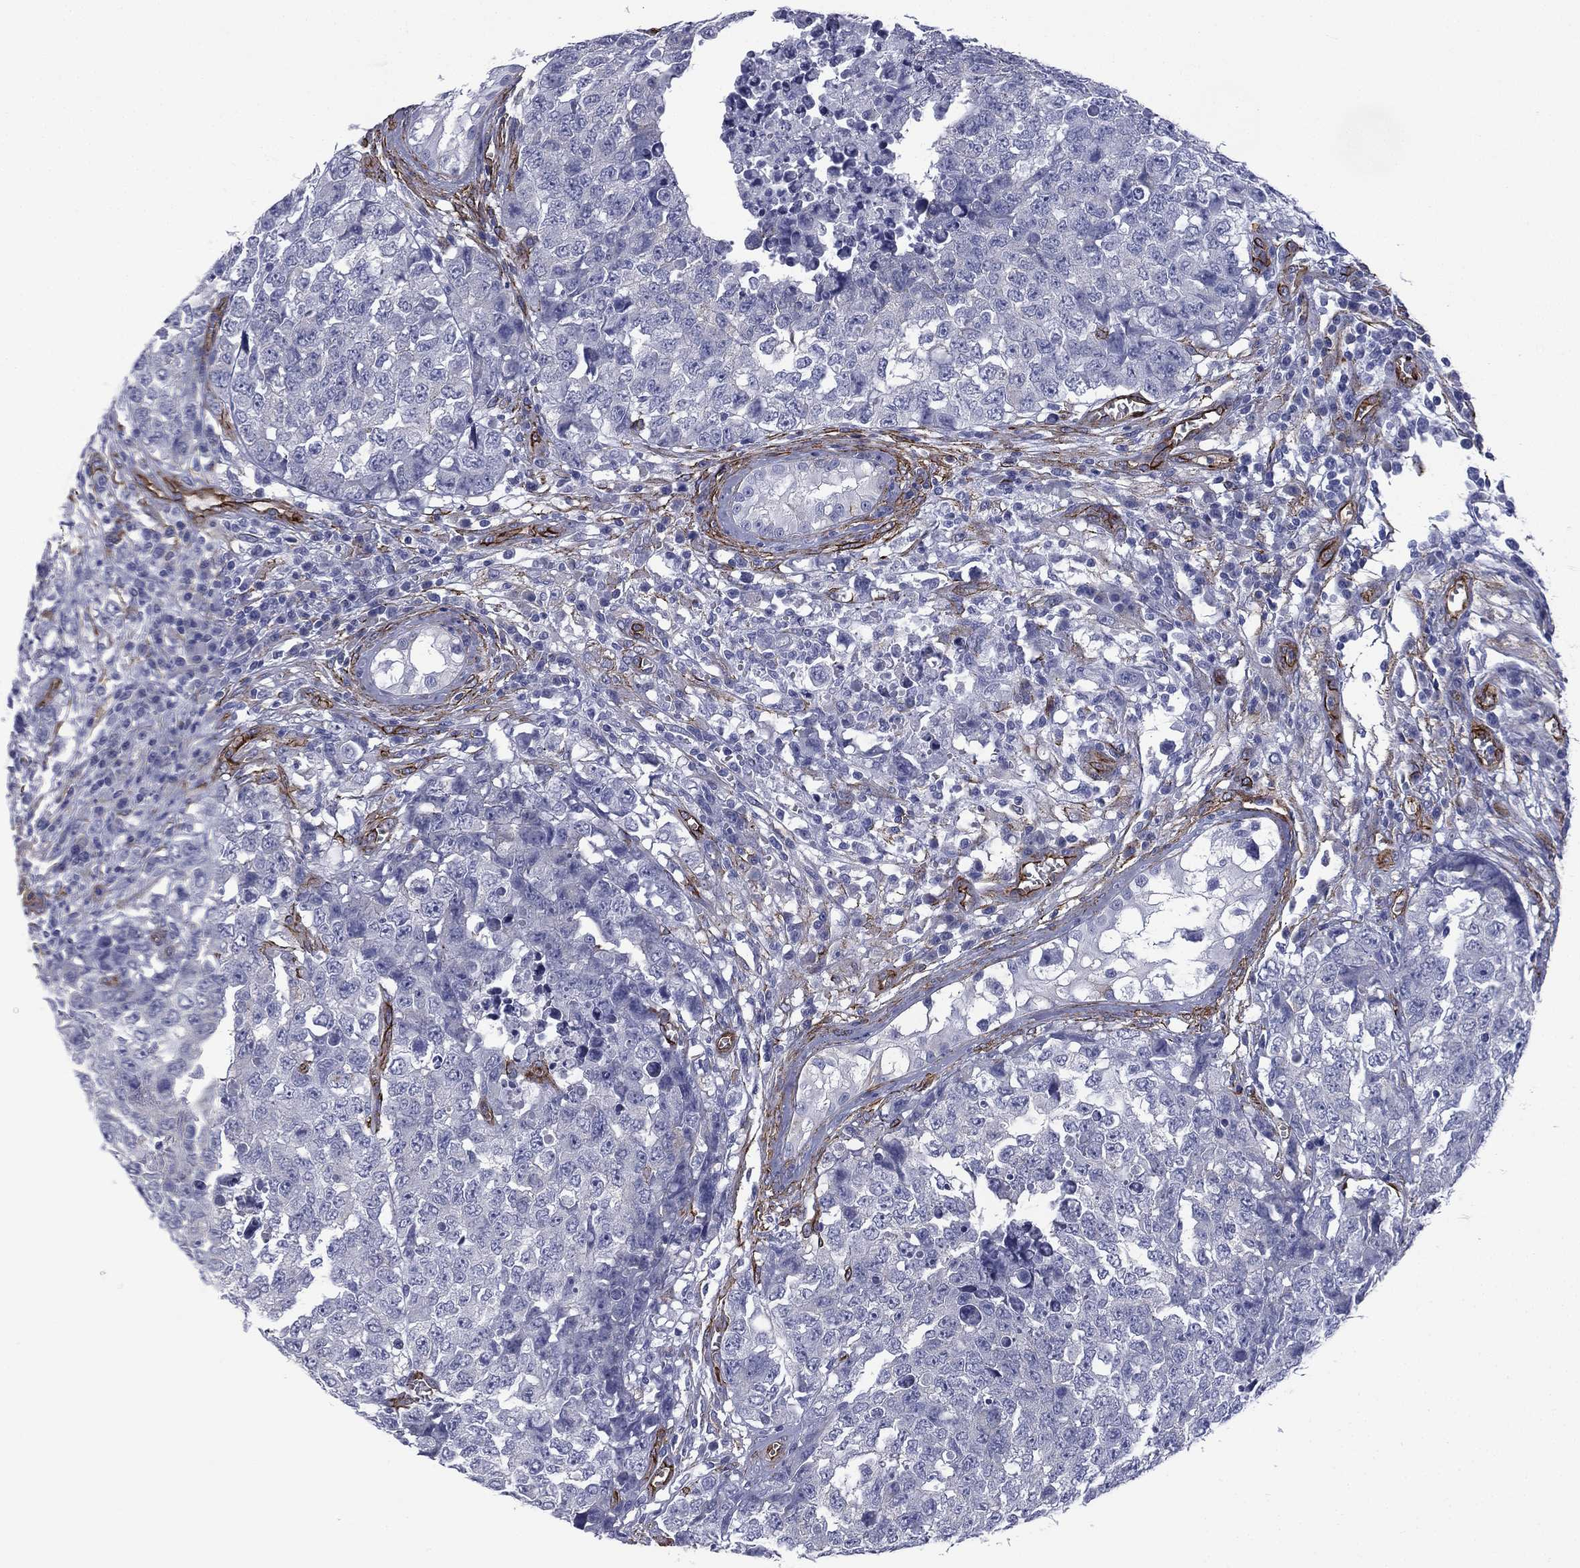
{"staining": {"intensity": "negative", "quantity": "none", "location": "none"}, "tissue": "testis cancer", "cell_type": "Tumor cells", "image_type": "cancer", "snomed": [{"axis": "morphology", "description": "Carcinoma, Embryonal, NOS"}, {"axis": "topography", "description": "Testis"}], "caption": "Tumor cells are negative for protein expression in human testis cancer.", "gene": "CAVIN3", "patient": {"sex": "male", "age": 23}}